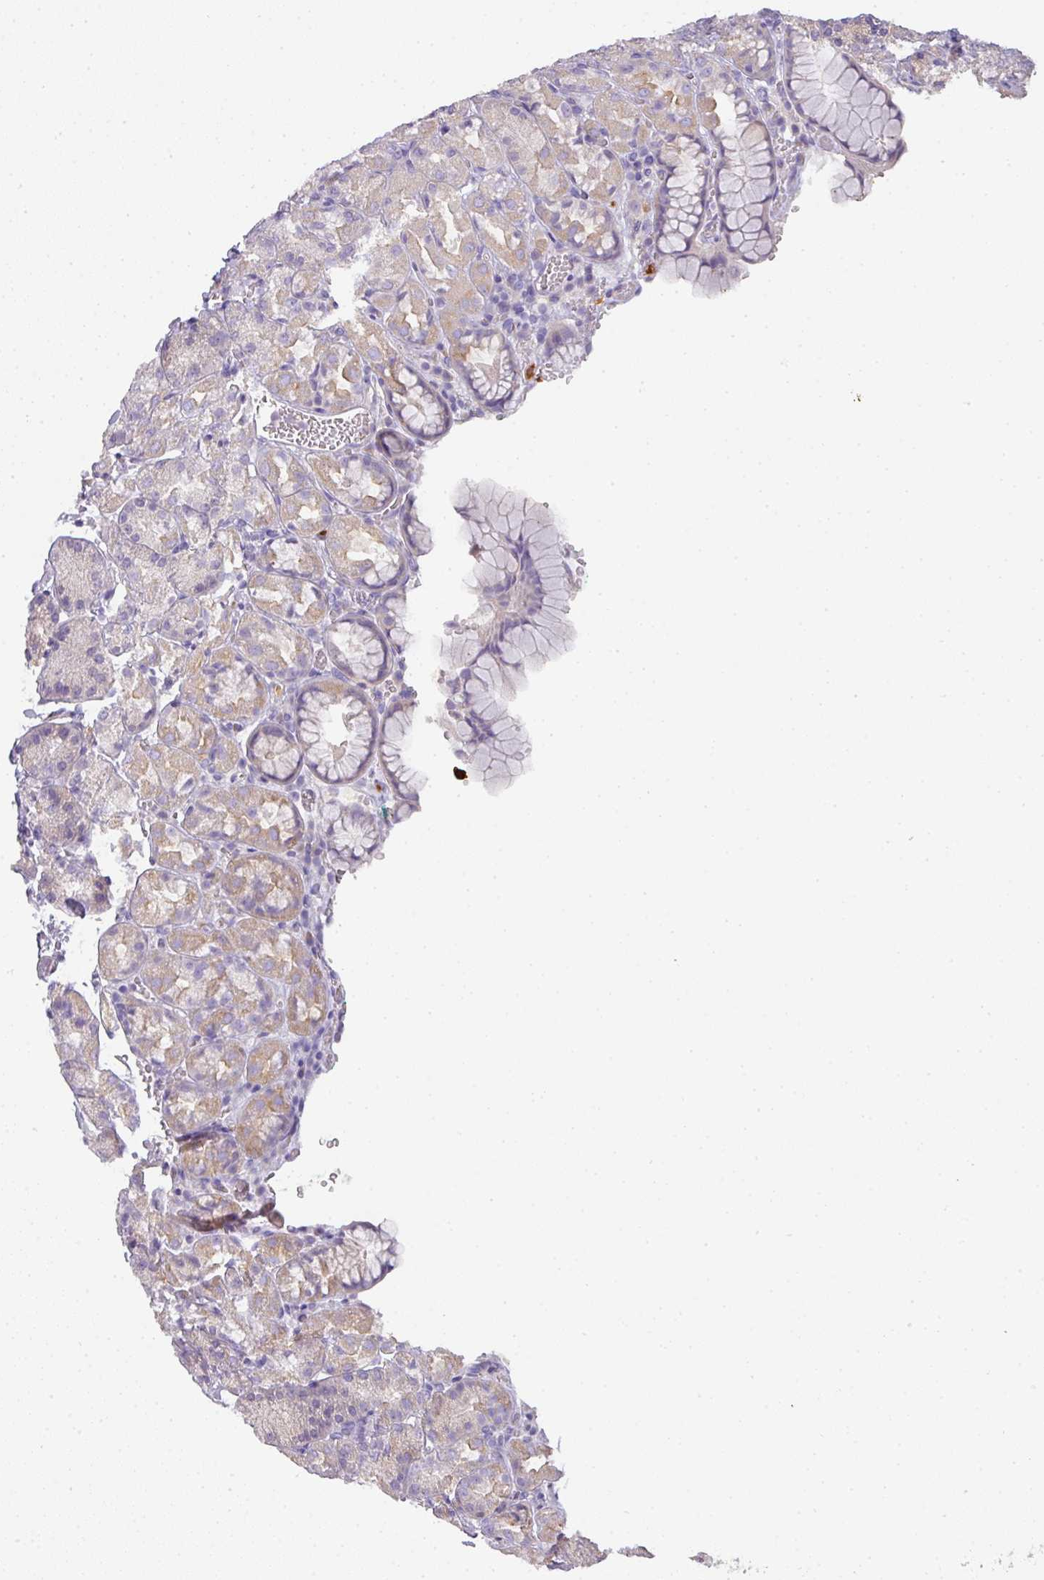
{"staining": {"intensity": "moderate", "quantity": "<25%", "location": "cytoplasmic/membranous"}, "tissue": "stomach", "cell_type": "Glandular cells", "image_type": "normal", "snomed": [{"axis": "morphology", "description": "Normal tissue, NOS"}, {"axis": "topography", "description": "Stomach, upper"}], "caption": "Immunohistochemistry of unremarkable stomach demonstrates low levels of moderate cytoplasmic/membranous expression in about <25% of glandular cells. Using DAB (3,3'-diaminobenzidine) (brown) and hematoxylin (blue) stains, captured at high magnification using brightfield microscopy.", "gene": "HHEX", "patient": {"sex": "female", "age": 81}}